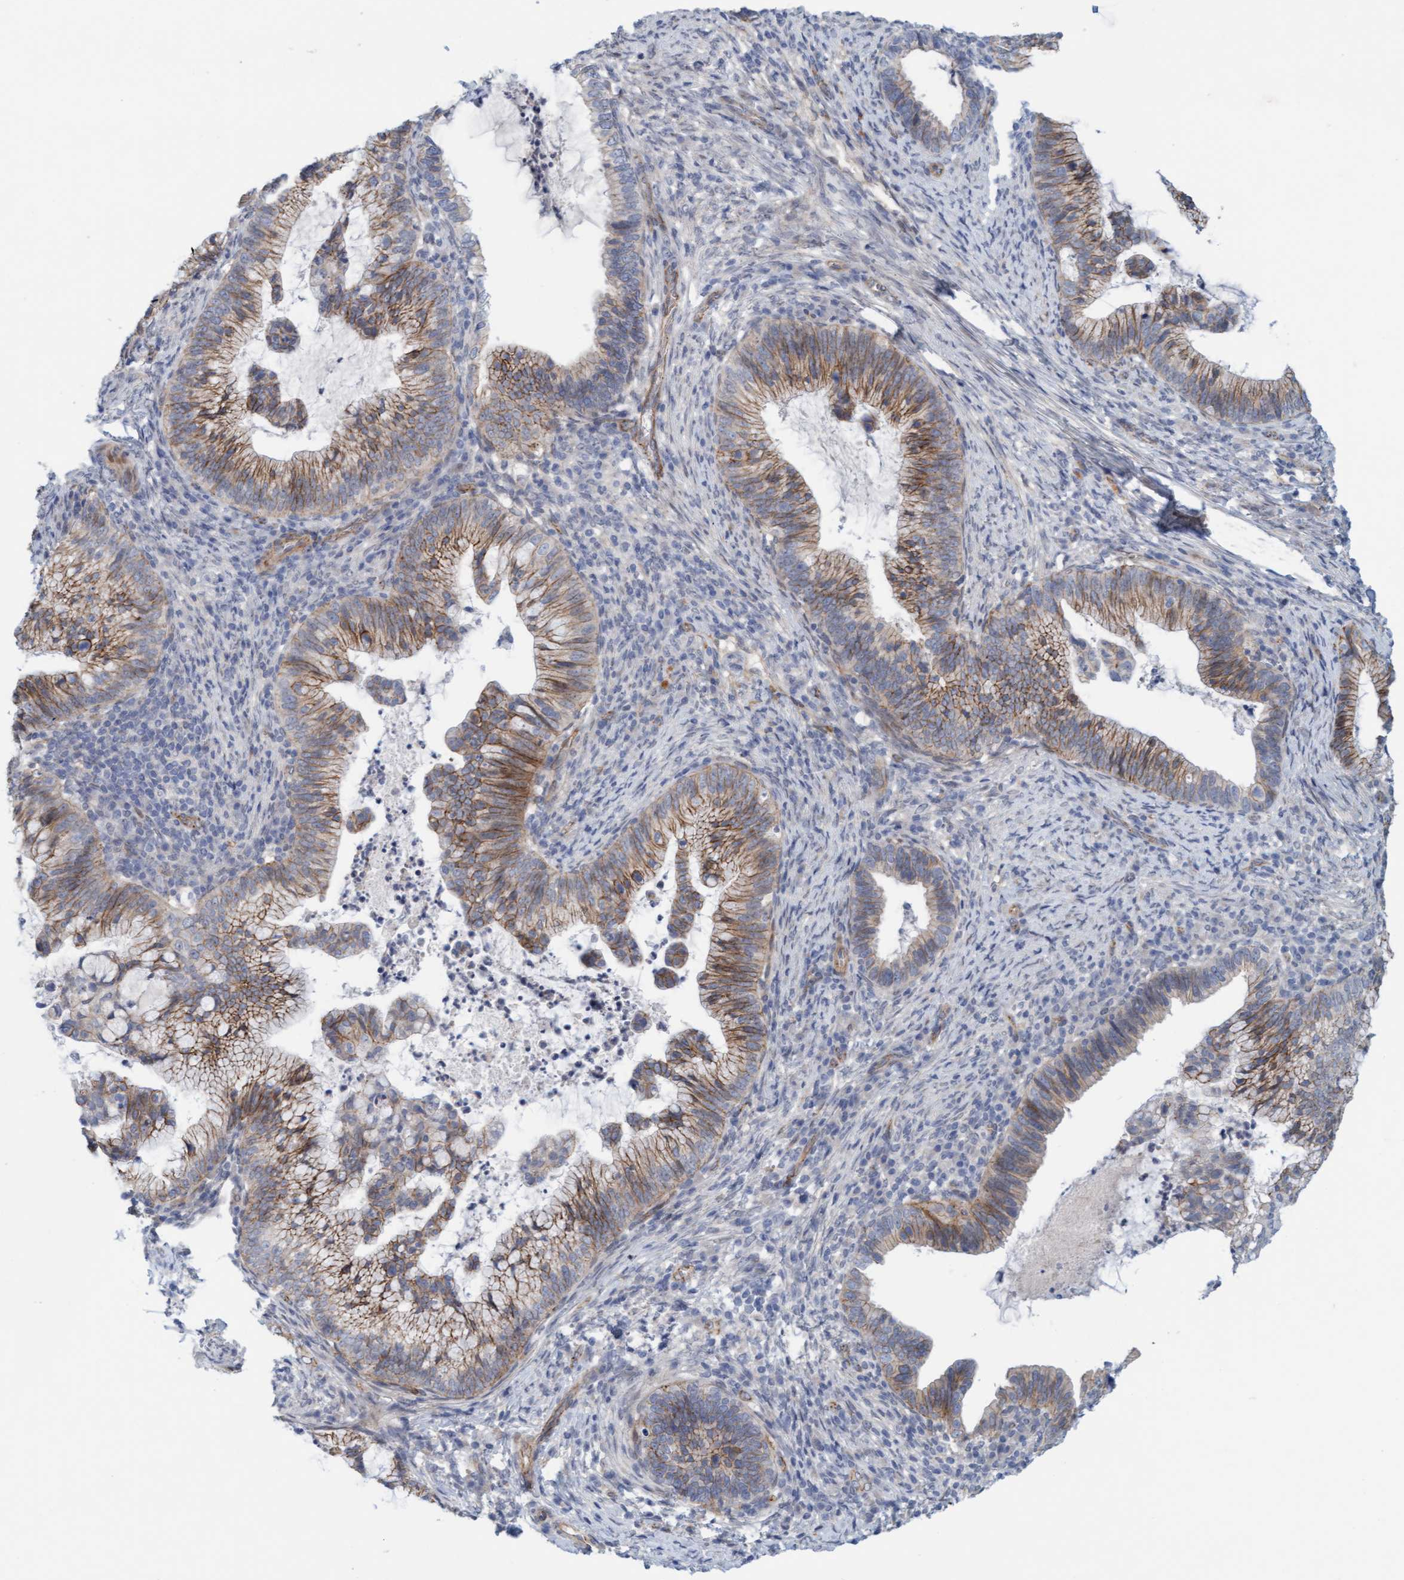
{"staining": {"intensity": "moderate", "quantity": "25%-75%", "location": "cytoplasmic/membranous"}, "tissue": "cervical cancer", "cell_type": "Tumor cells", "image_type": "cancer", "snomed": [{"axis": "morphology", "description": "Adenocarcinoma, NOS"}, {"axis": "topography", "description": "Cervix"}], "caption": "Immunohistochemistry (IHC) staining of cervical cancer, which demonstrates medium levels of moderate cytoplasmic/membranous expression in about 25%-75% of tumor cells indicating moderate cytoplasmic/membranous protein expression. The staining was performed using DAB (3,3'-diaminobenzidine) (brown) for protein detection and nuclei were counterstained in hematoxylin (blue).", "gene": "KRBA2", "patient": {"sex": "female", "age": 36}}